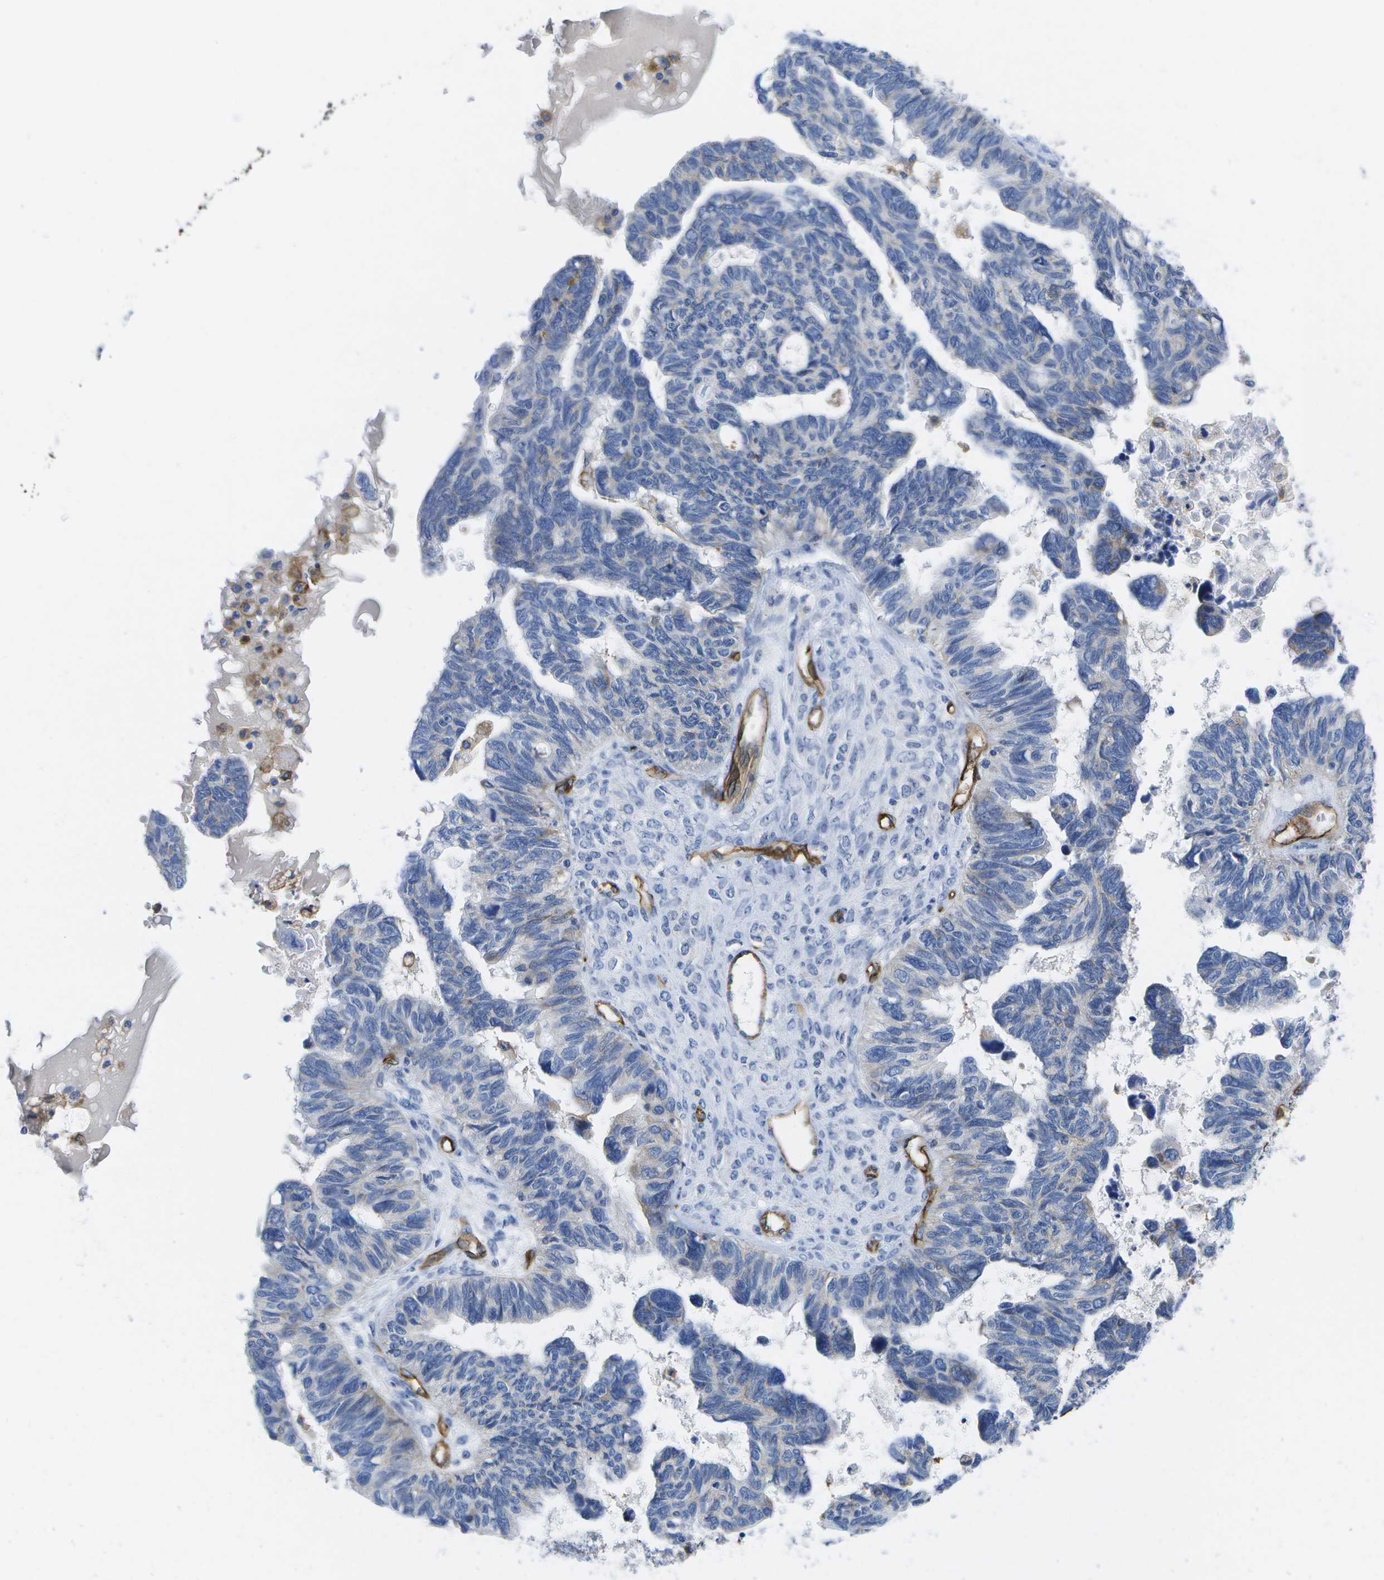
{"staining": {"intensity": "negative", "quantity": "none", "location": "none"}, "tissue": "ovarian cancer", "cell_type": "Tumor cells", "image_type": "cancer", "snomed": [{"axis": "morphology", "description": "Cystadenocarcinoma, serous, NOS"}, {"axis": "topography", "description": "Ovary"}], "caption": "This is an IHC micrograph of human serous cystadenocarcinoma (ovarian). There is no positivity in tumor cells.", "gene": "DYSF", "patient": {"sex": "female", "age": 79}}